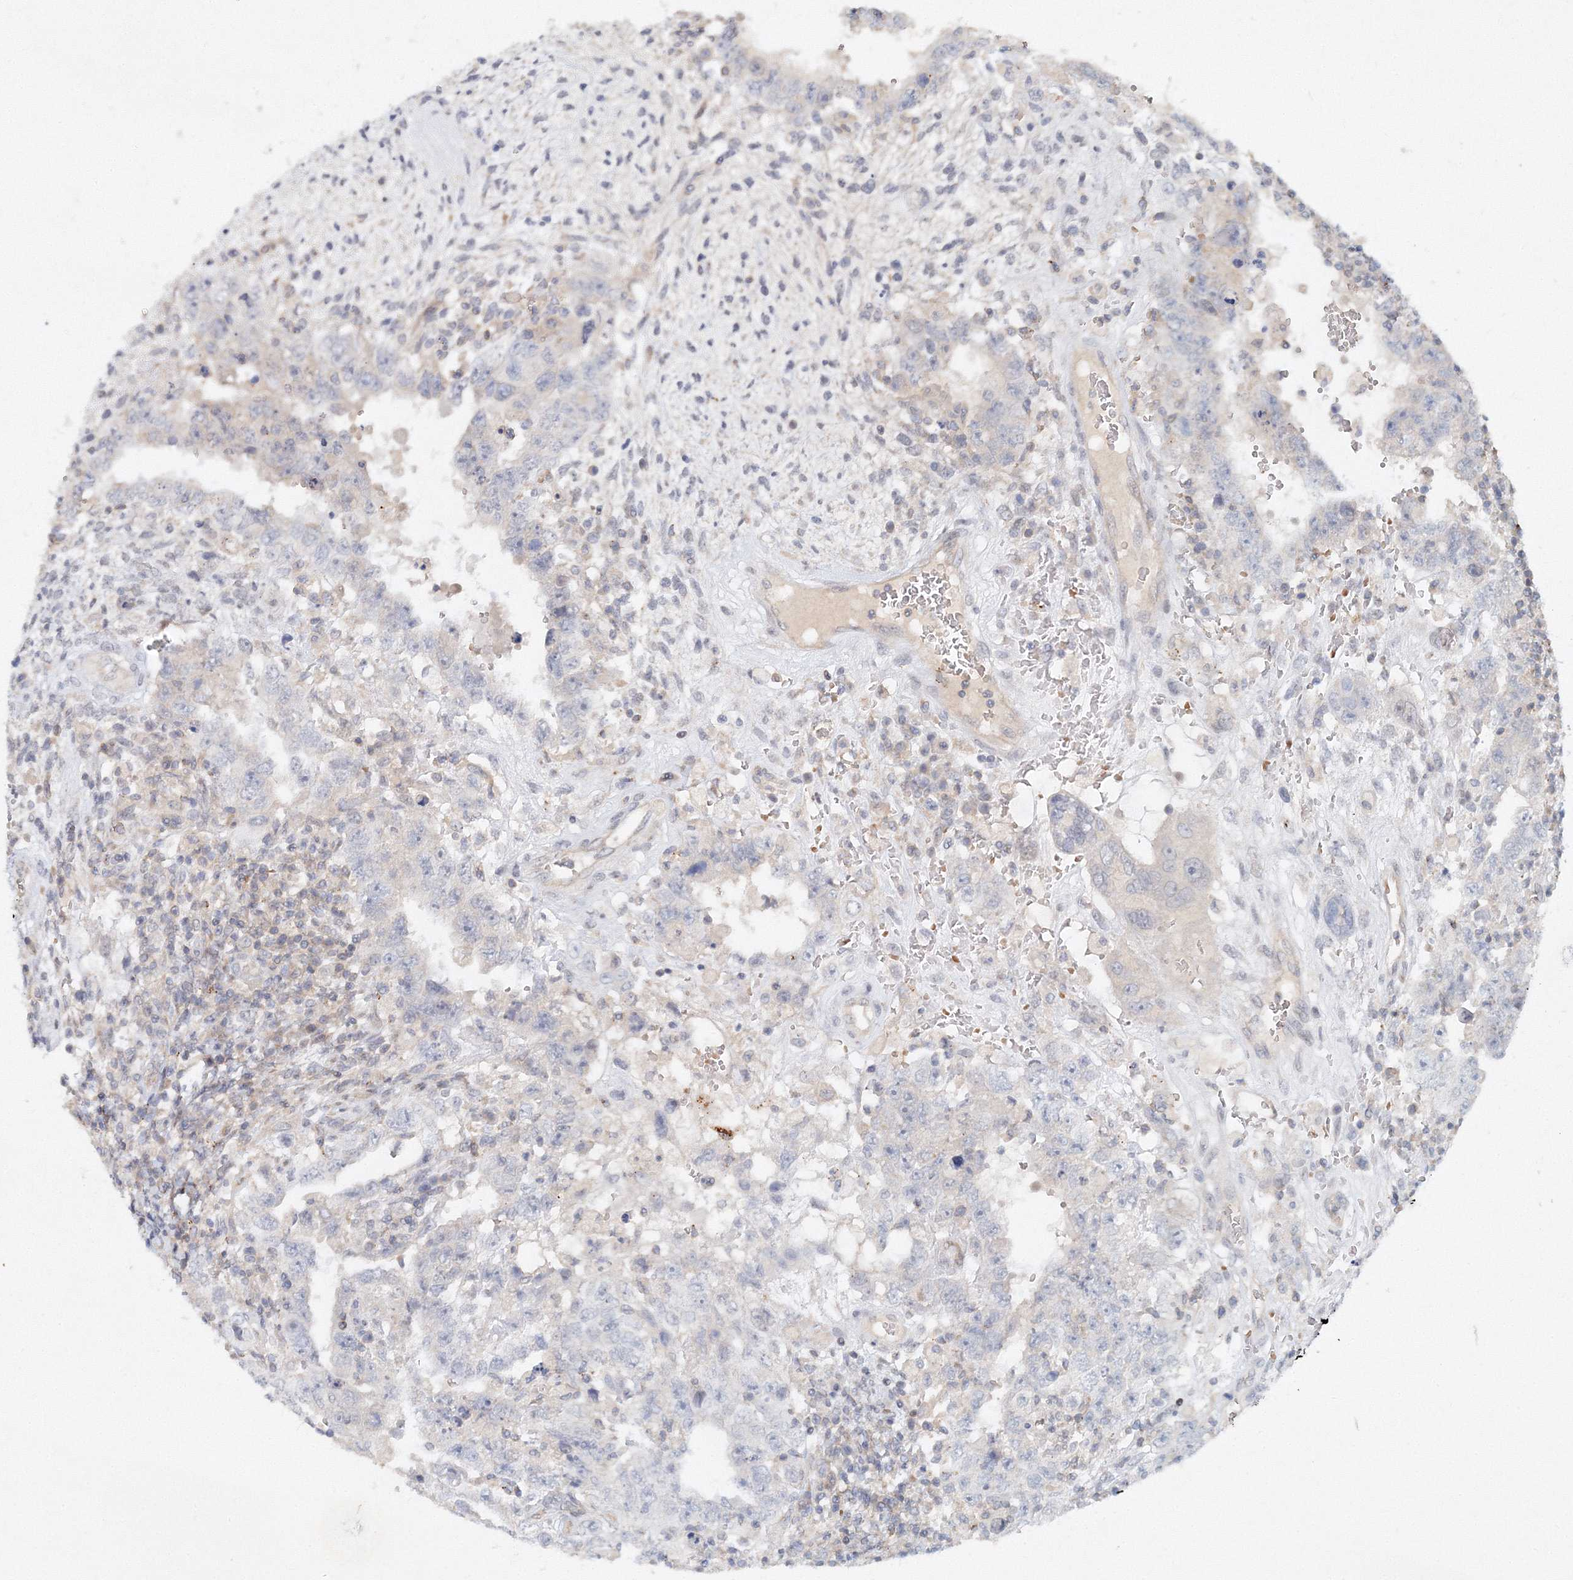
{"staining": {"intensity": "negative", "quantity": "none", "location": "none"}, "tissue": "testis cancer", "cell_type": "Tumor cells", "image_type": "cancer", "snomed": [{"axis": "morphology", "description": "Carcinoma, Embryonal, NOS"}, {"axis": "topography", "description": "Testis"}], "caption": "IHC histopathology image of human testis cancer (embryonal carcinoma) stained for a protein (brown), which displays no positivity in tumor cells. (Immunohistochemistry (ihc), brightfield microscopy, high magnification).", "gene": "SH3BP5", "patient": {"sex": "male", "age": 26}}